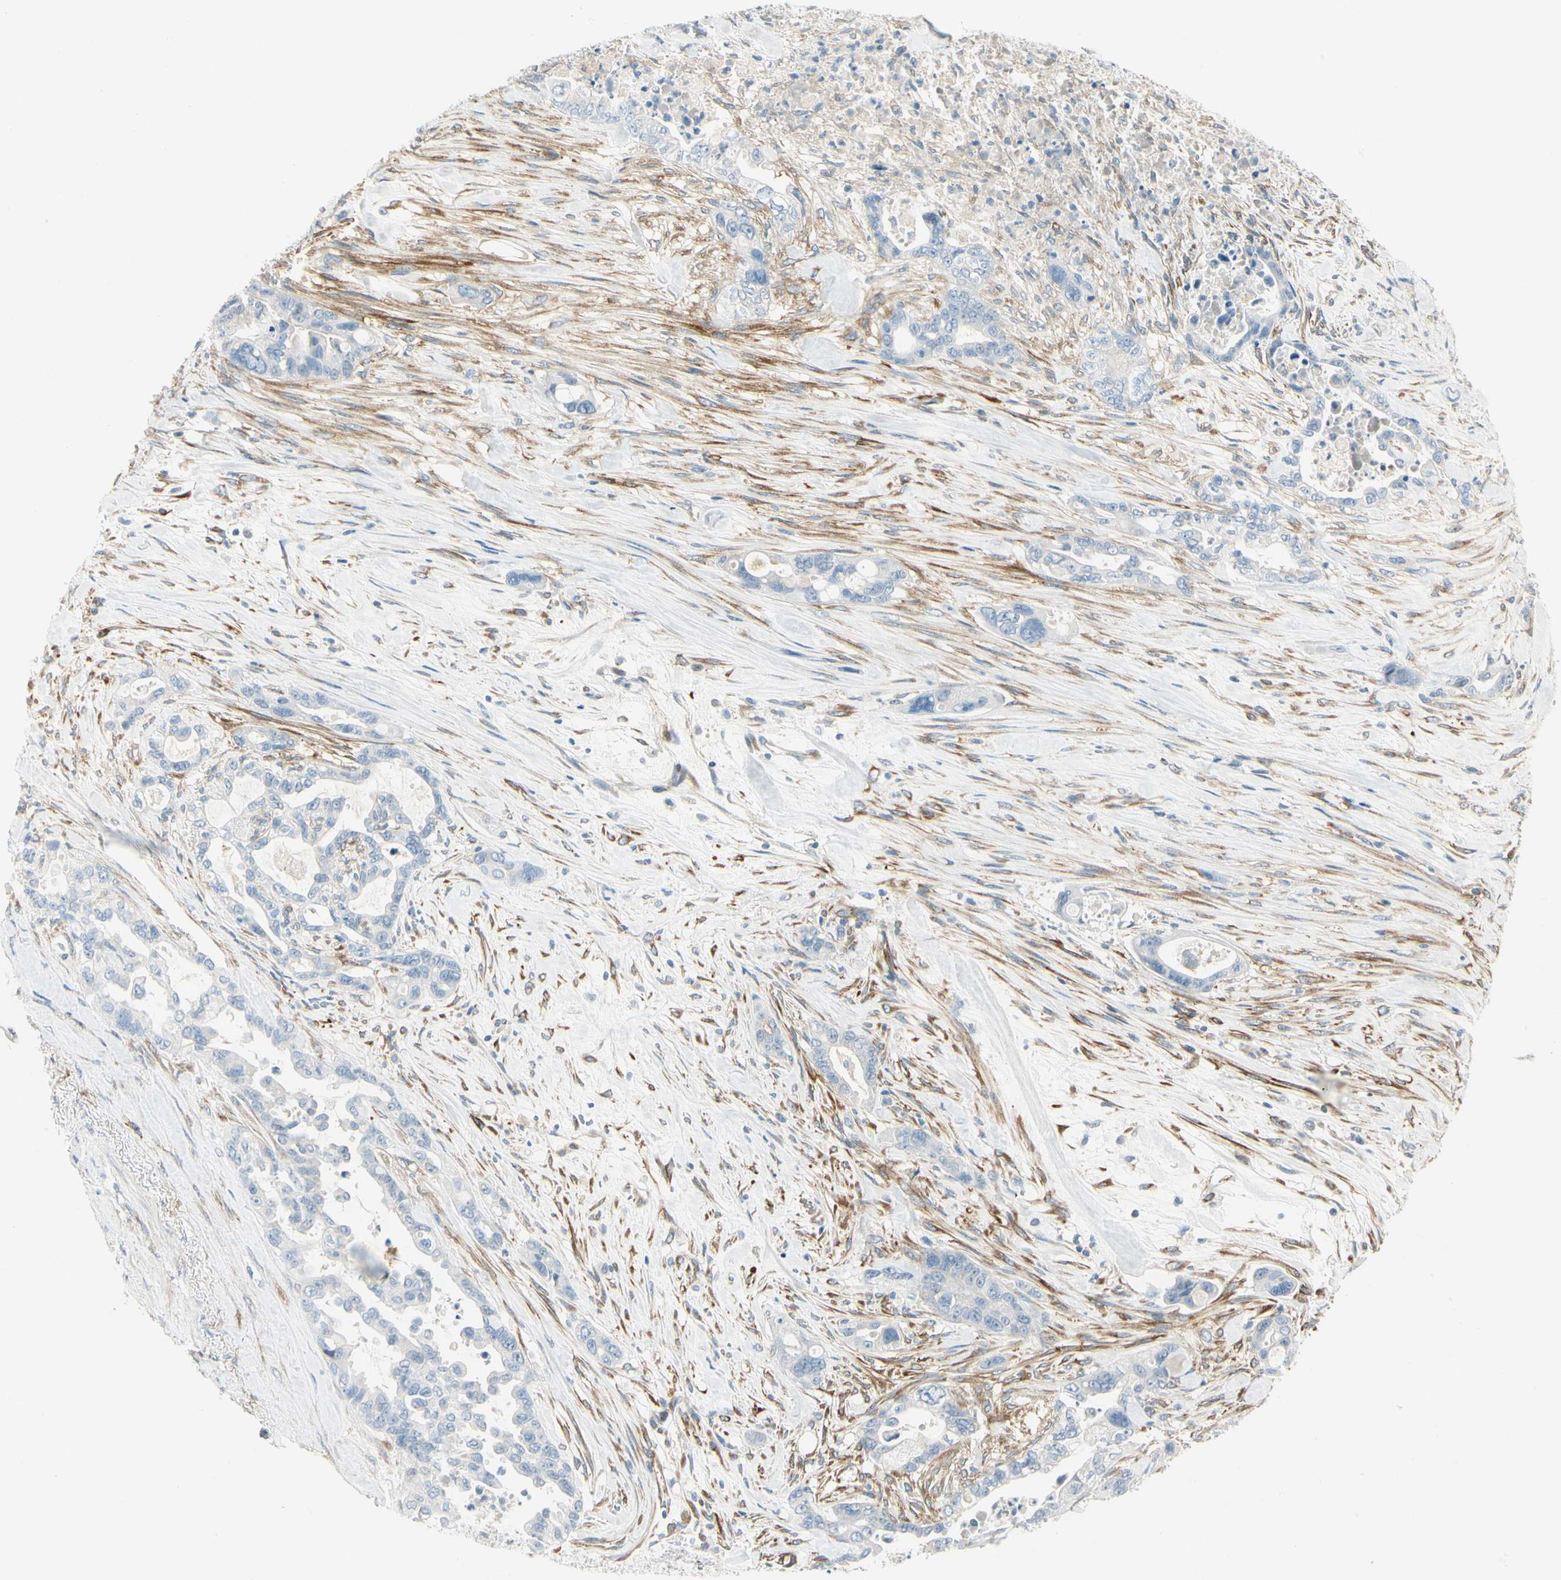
{"staining": {"intensity": "negative", "quantity": "none", "location": "none"}, "tissue": "pancreatic cancer", "cell_type": "Tumor cells", "image_type": "cancer", "snomed": [{"axis": "morphology", "description": "Adenocarcinoma, NOS"}, {"axis": "topography", "description": "Pancreas"}], "caption": "Pancreatic adenocarcinoma stained for a protein using immunohistochemistry (IHC) displays no staining tumor cells.", "gene": "AMPH", "patient": {"sex": "male", "age": 70}}